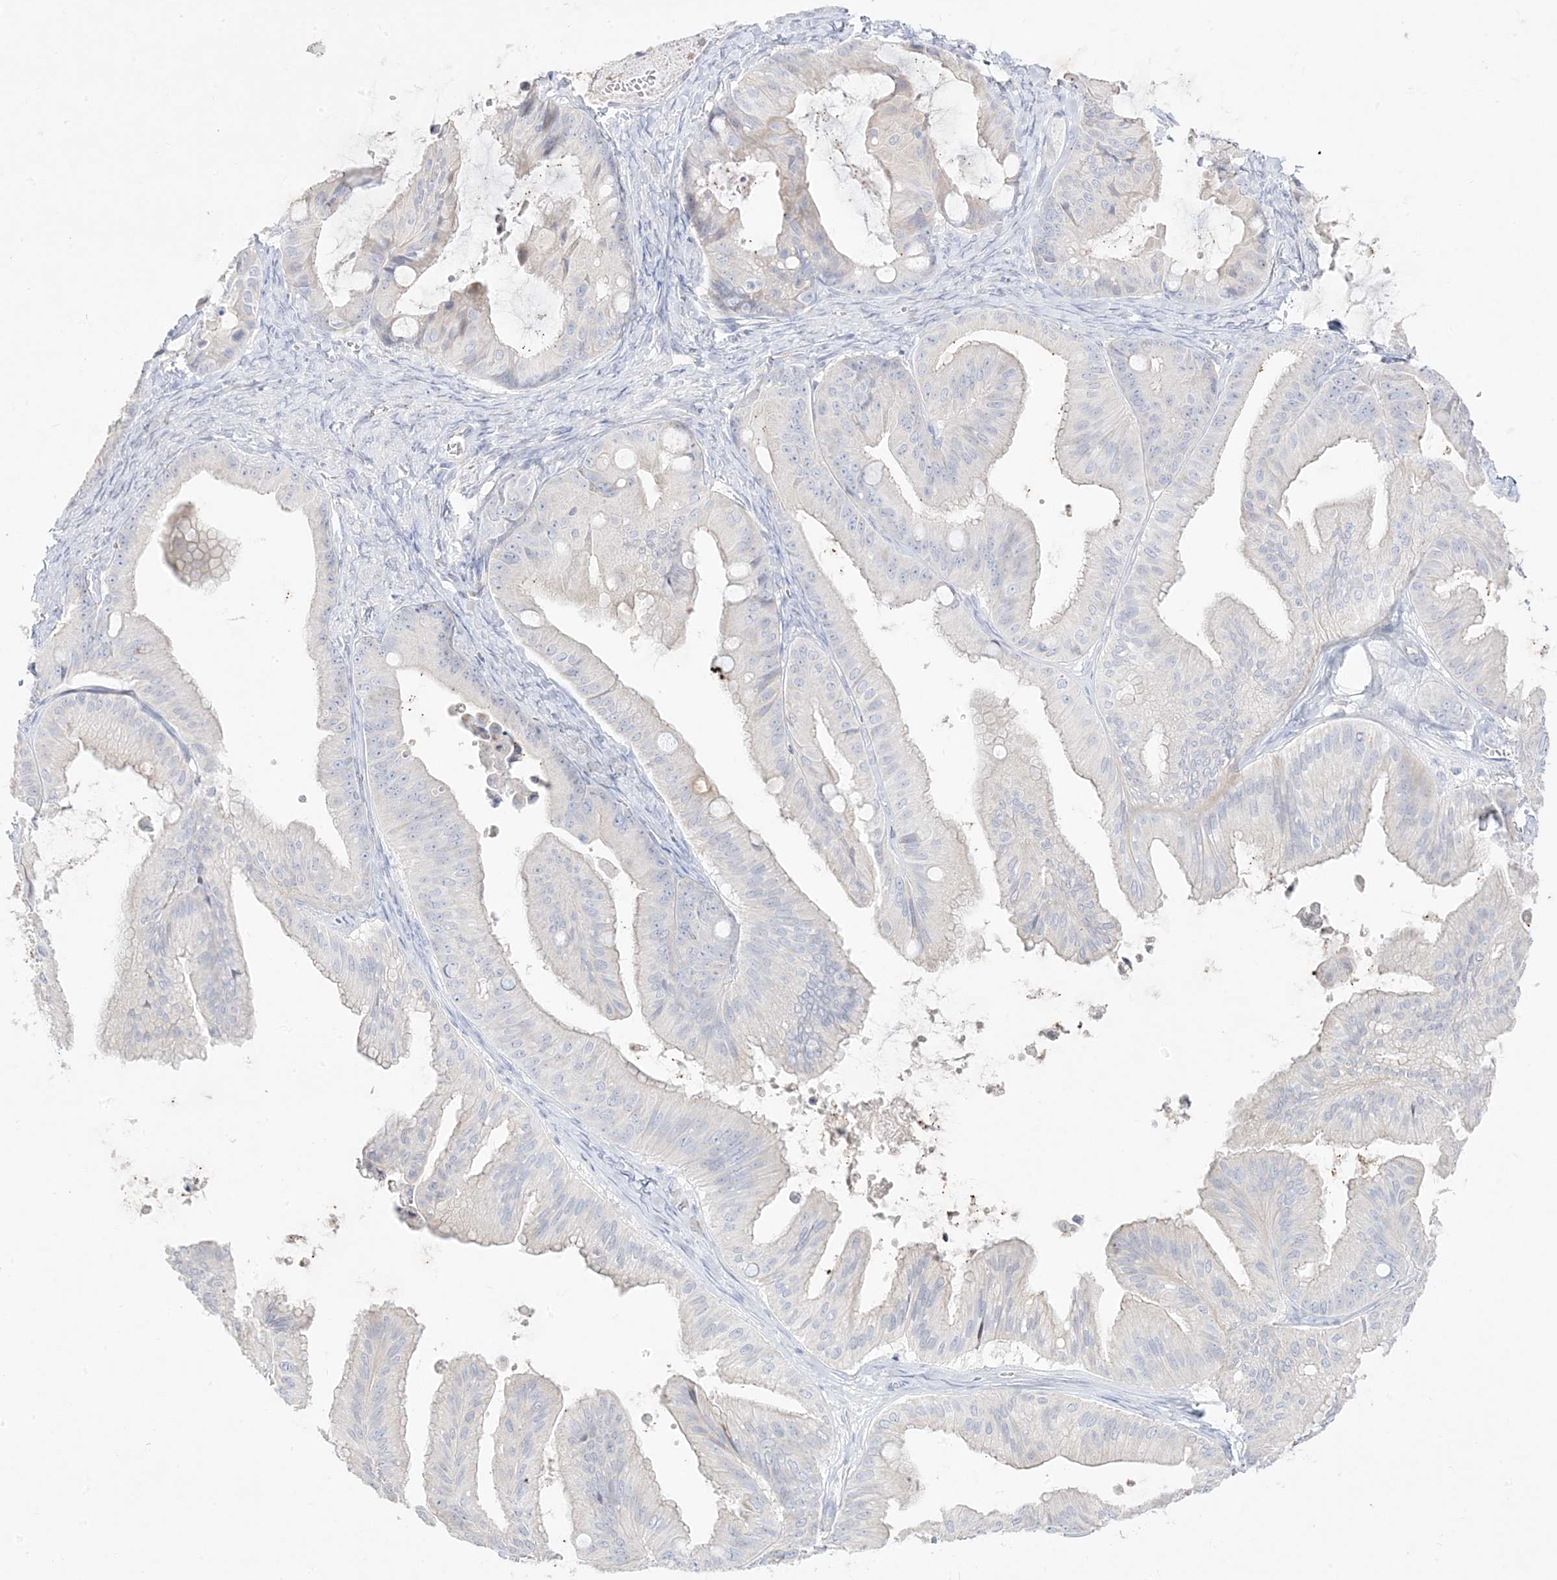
{"staining": {"intensity": "negative", "quantity": "none", "location": "none"}, "tissue": "ovarian cancer", "cell_type": "Tumor cells", "image_type": "cancer", "snomed": [{"axis": "morphology", "description": "Cystadenocarcinoma, mucinous, NOS"}, {"axis": "topography", "description": "Ovary"}], "caption": "The image exhibits no staining of tumor cells in mucinous cystadenocarcinoma (ovarian).", "gene": "TRANK1", "patient": {"sex": "female", "age": 71}}